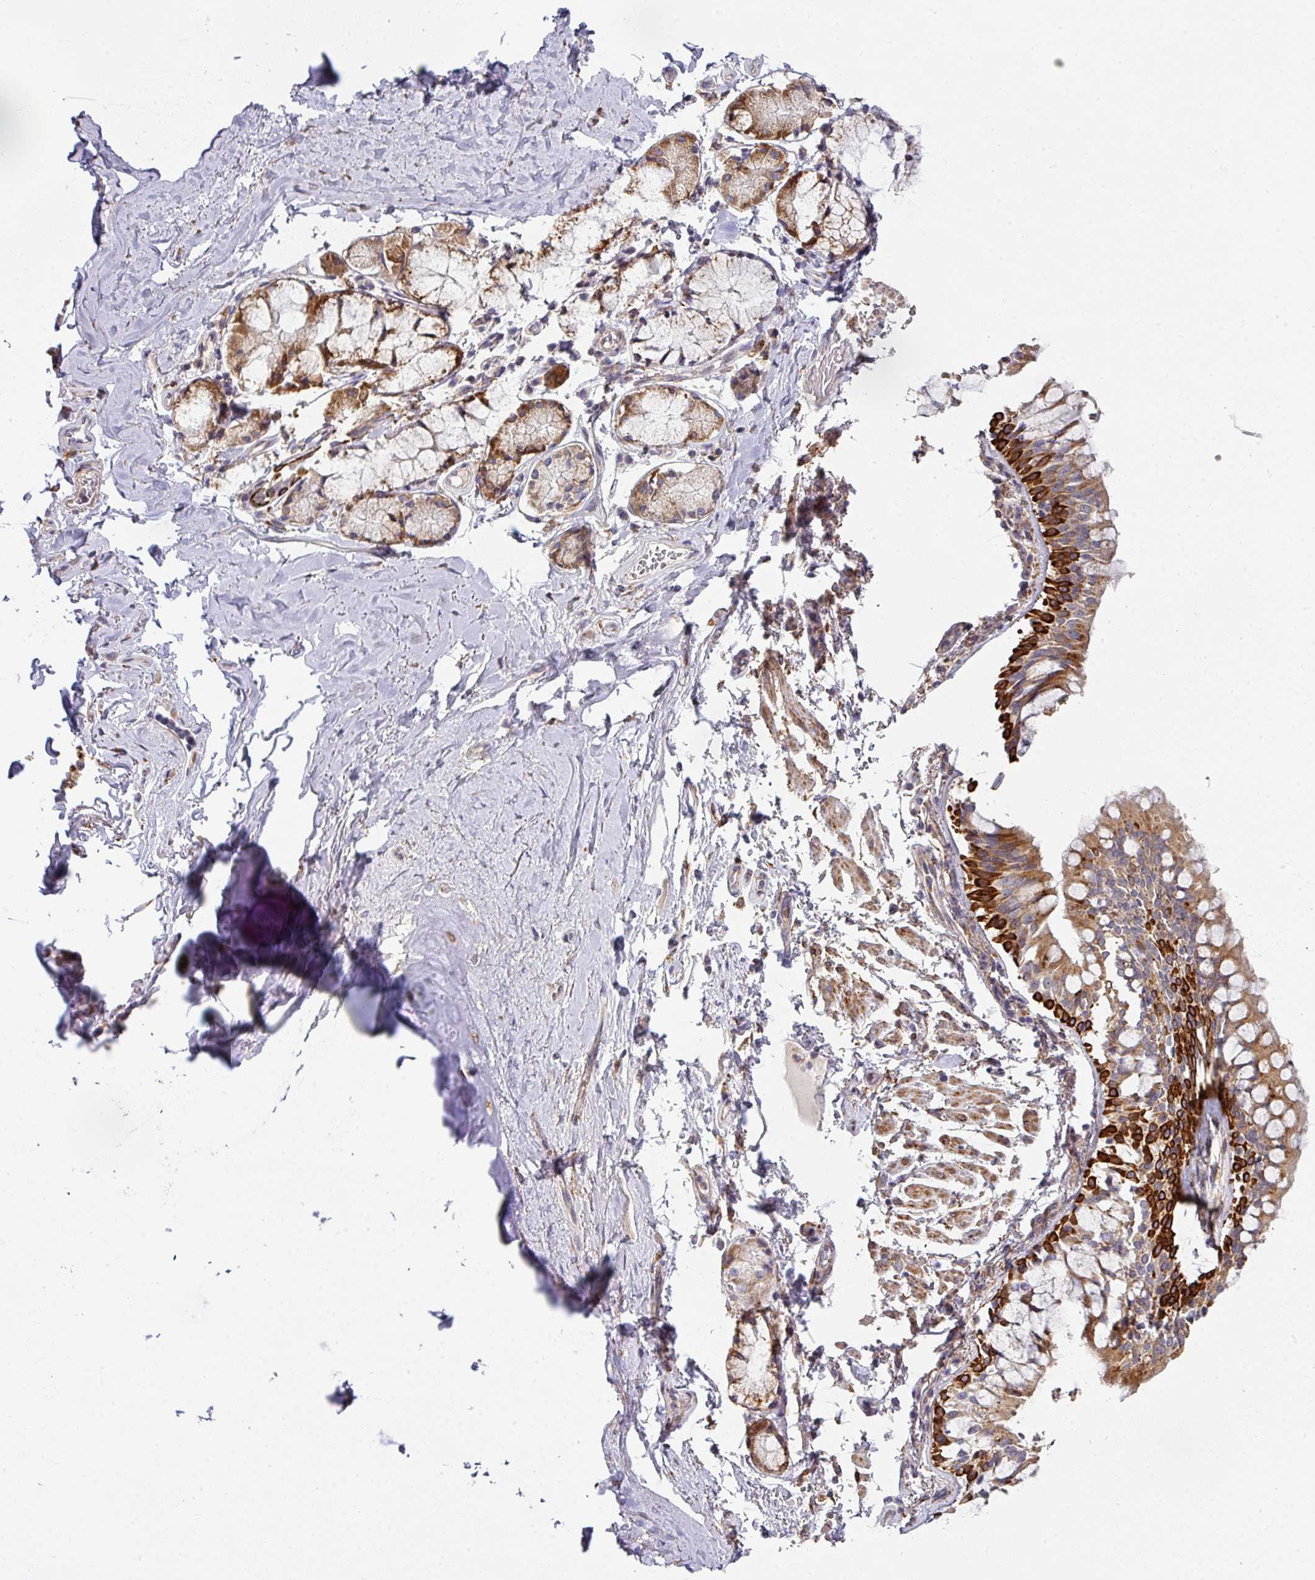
{"staining": {"intensity": "strong", "quantity": "25%-75%", "location": "cytoplasmic/membranous"}, "tissue": "bronchus", "cell_type": "Respiratory epithelial cells", "image_type": "normal", "snomed": [{"axis": "morphology", "description": "Normal tissue, NOS"}, {"axis": "topography", "description": "Bronchus"}], "caption": "Brown immunohistochemical staining in benign bronchus exhibits strong cytoplasmic/membranous staining in about 25%-75% of respiratory epithelial cells.", "gene": "ZNF268", "patient": {"sex": "male", "age": 70}}